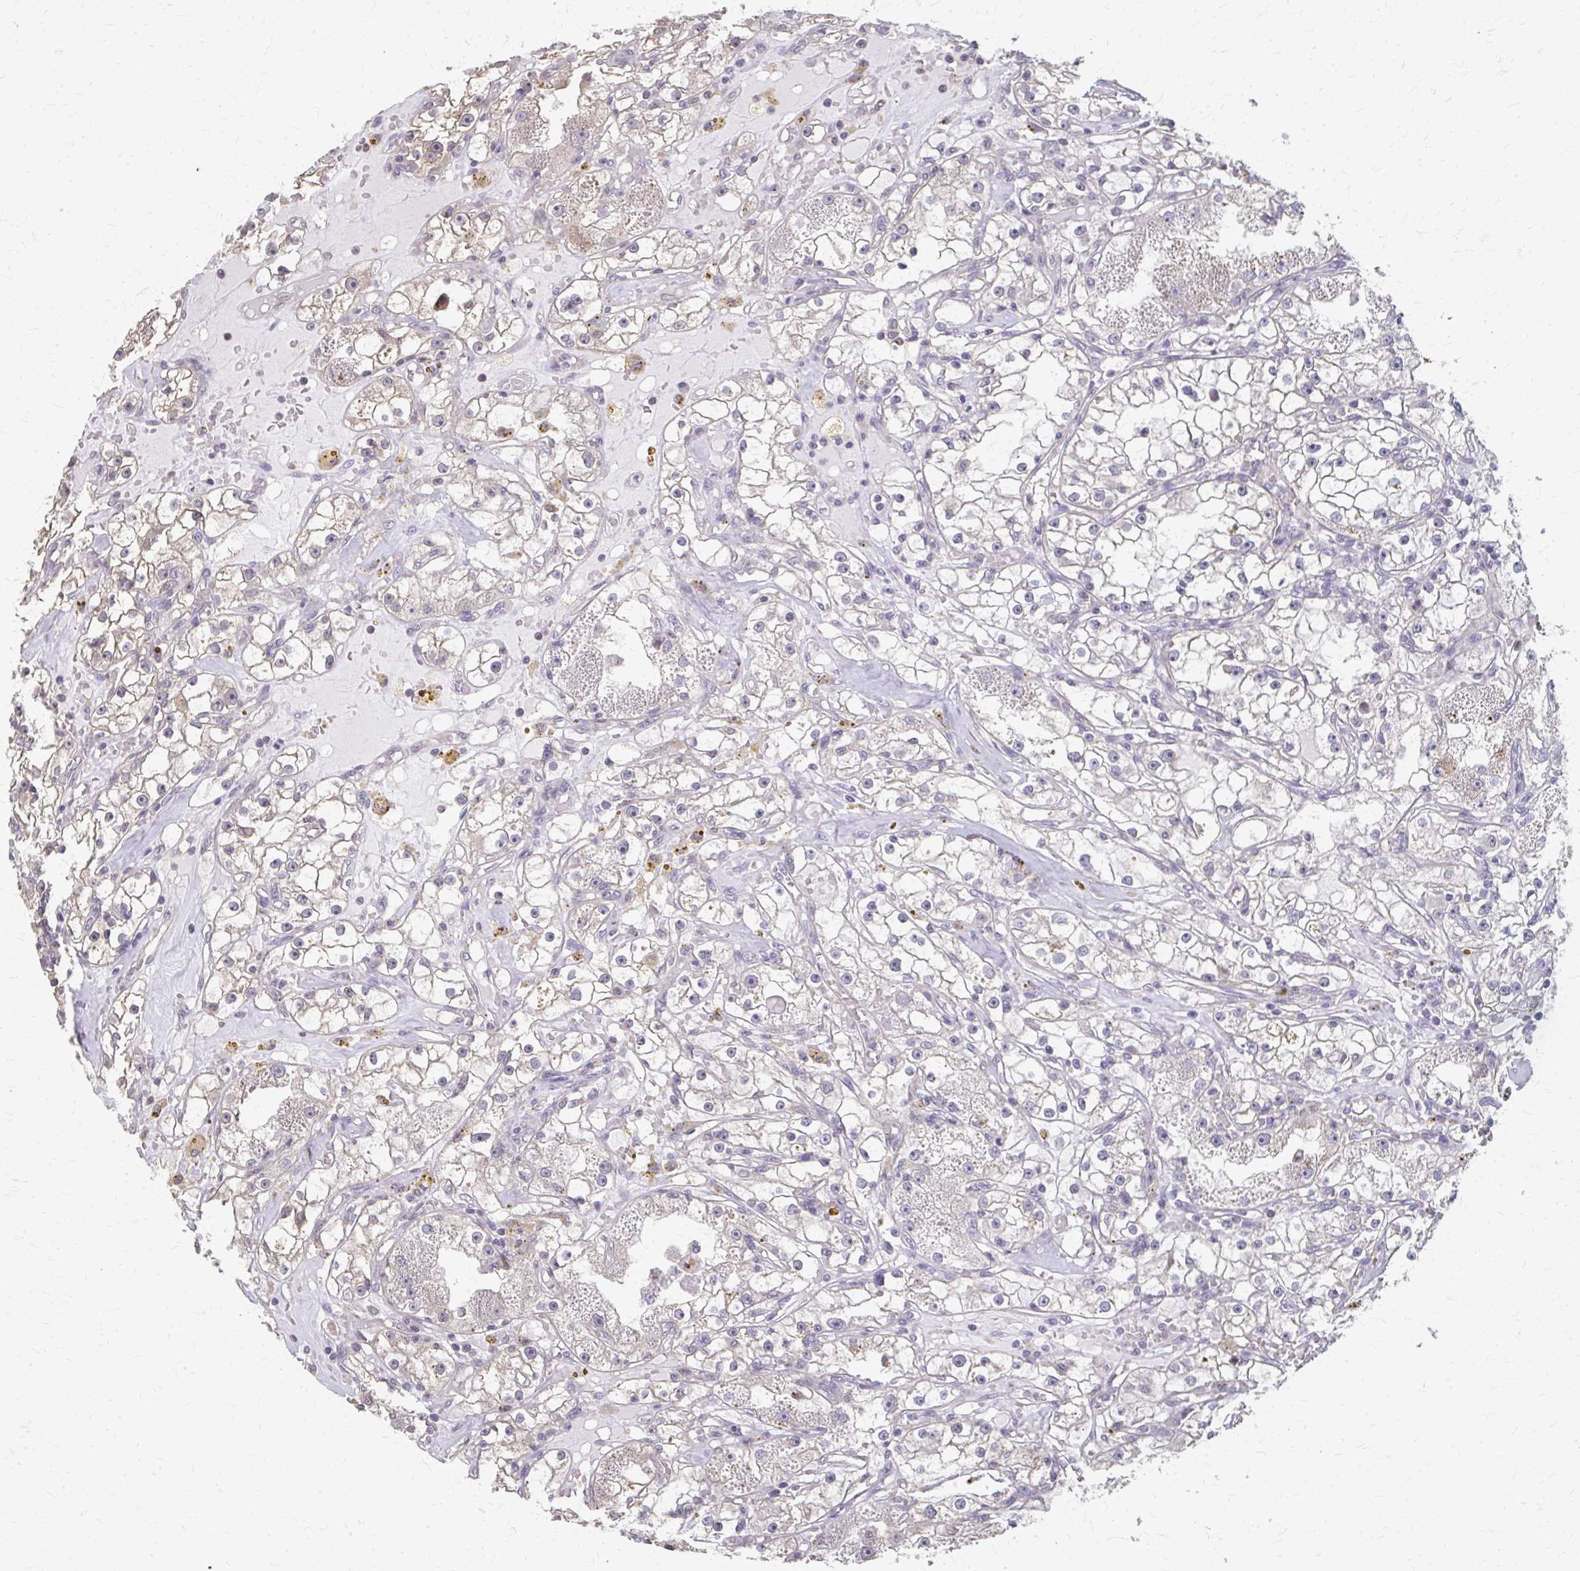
{"staining": {"intensity": "weak", "quantity": "<25%", "location": "cytoplasmic/membranous"}, "tissue": "renal cancer", "cell_type": "Tumor cells", "image_type": "cancer", "snomed": [{"axis": "morphology", "description": "Adenocarcinoma, NOS"}, {"axis": "topography", "description": "Kidney"}], "caption": "Immunohistochemistry (IHC) histopathology image of neoplastic tissue: human adenocarcinoma (renal) stained with DAB (3,3'-diaminobenzidine) reveals no significant protein positivity in tumor cells. The staining is performed using DAB brown chromogen with nuclei counter-stained in using hematoxylin.", "gene": "RABGAP1L", "patient": {"sex": "male", "age": 56}}